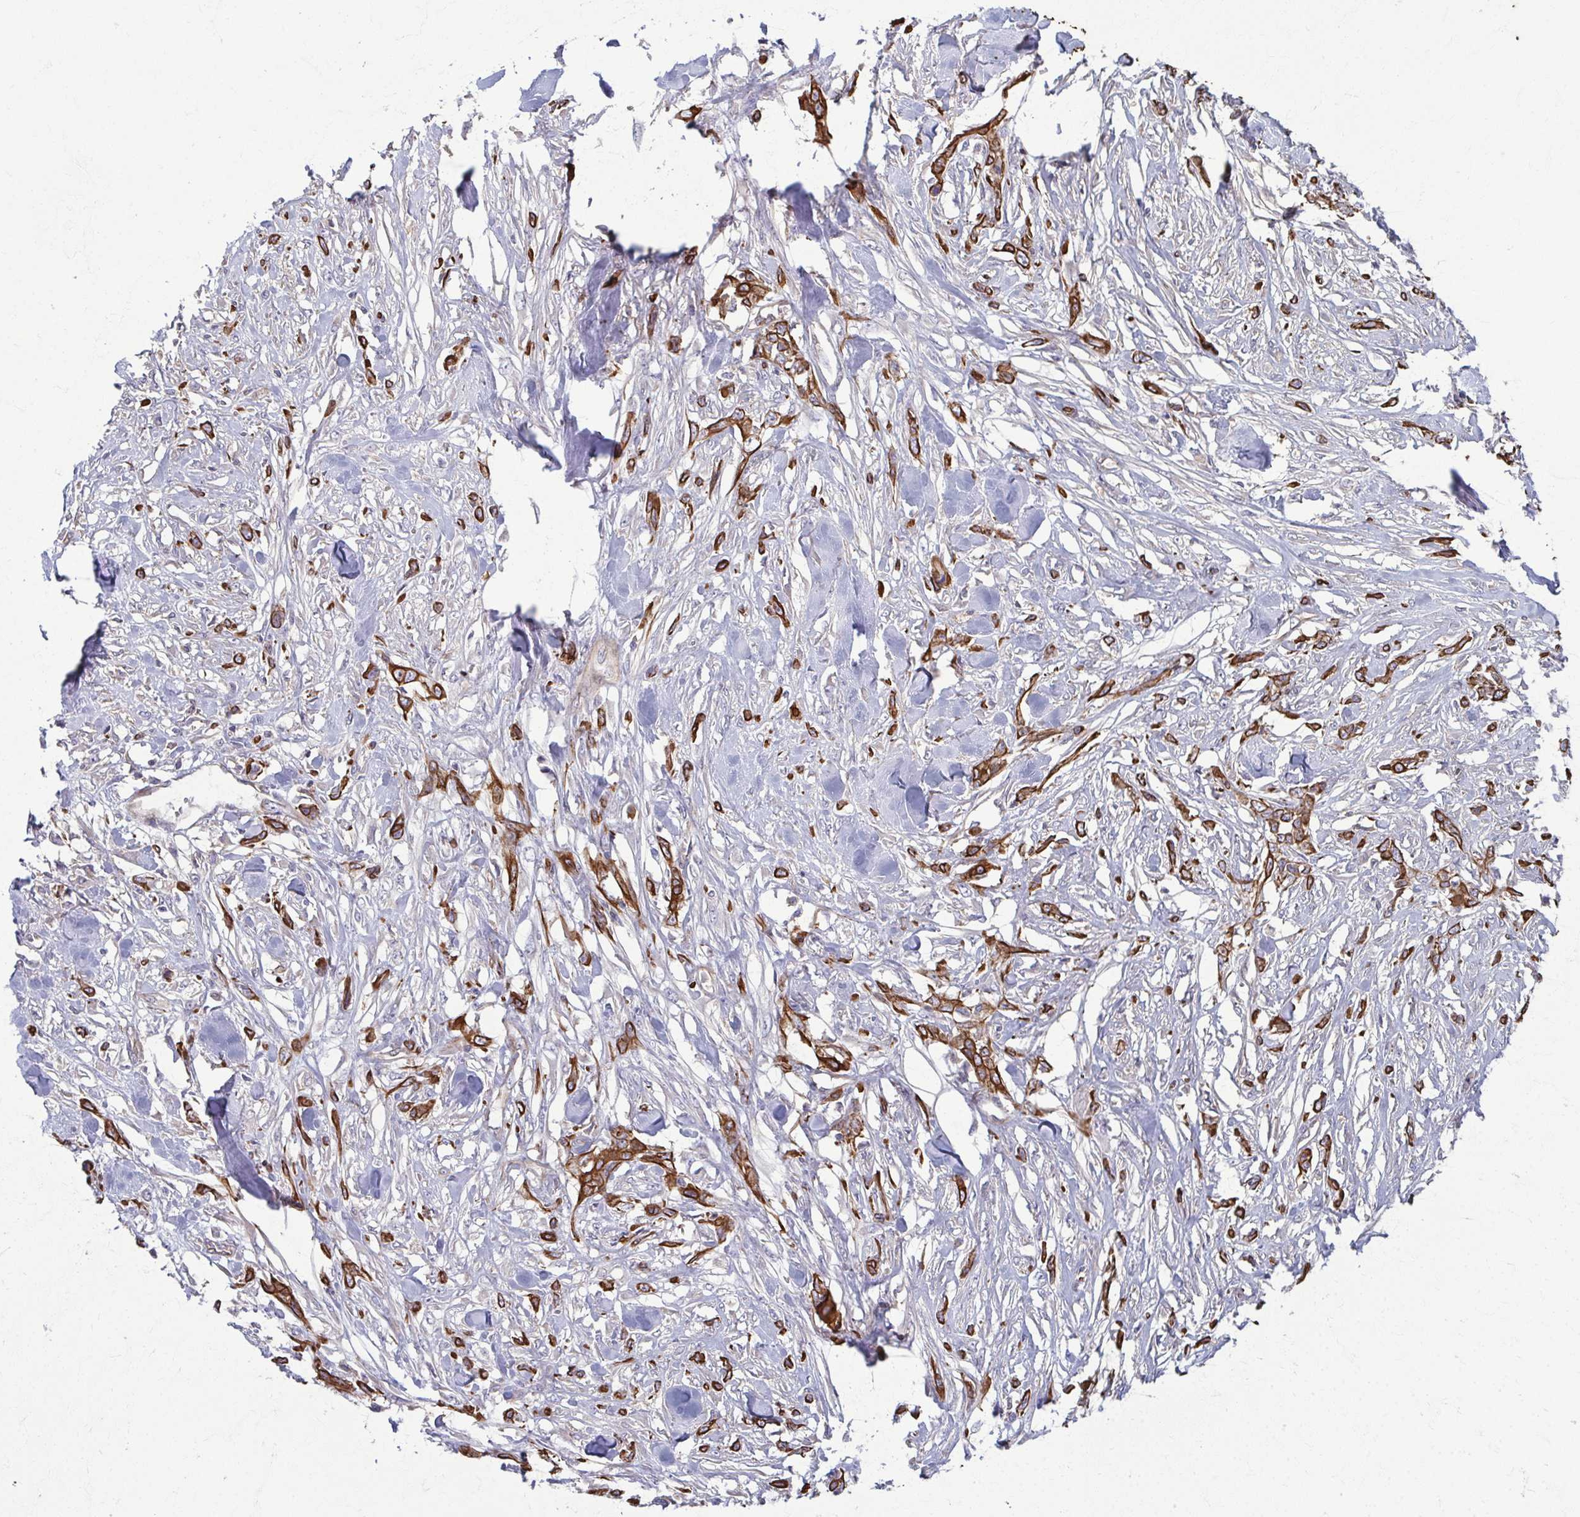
{"staining": {"intensity": "strong", "quantity": ">75%", "location": "cytoplasmic/membranous"}, "tissue": "skin cancer", "cell_type": "Tumor cells", "image_type": "cancer", "snomed": [{"axis": "morphology", "description": "Squamous cell carcinoma, NOS"}, {"axis": "topography", "description": "Skin"}], "caption": "This micrograph reveals squamous cell carcinoma (skin) stained with immunohistochemistry (IHC) to label a protein in brown. The cytoplasmic/membranous of tumor cells show strong positivity for the protein. Nuclei are counter-stained blue.", "gene": "EID2B", "patient": {"sex": "female", "age": 59}}